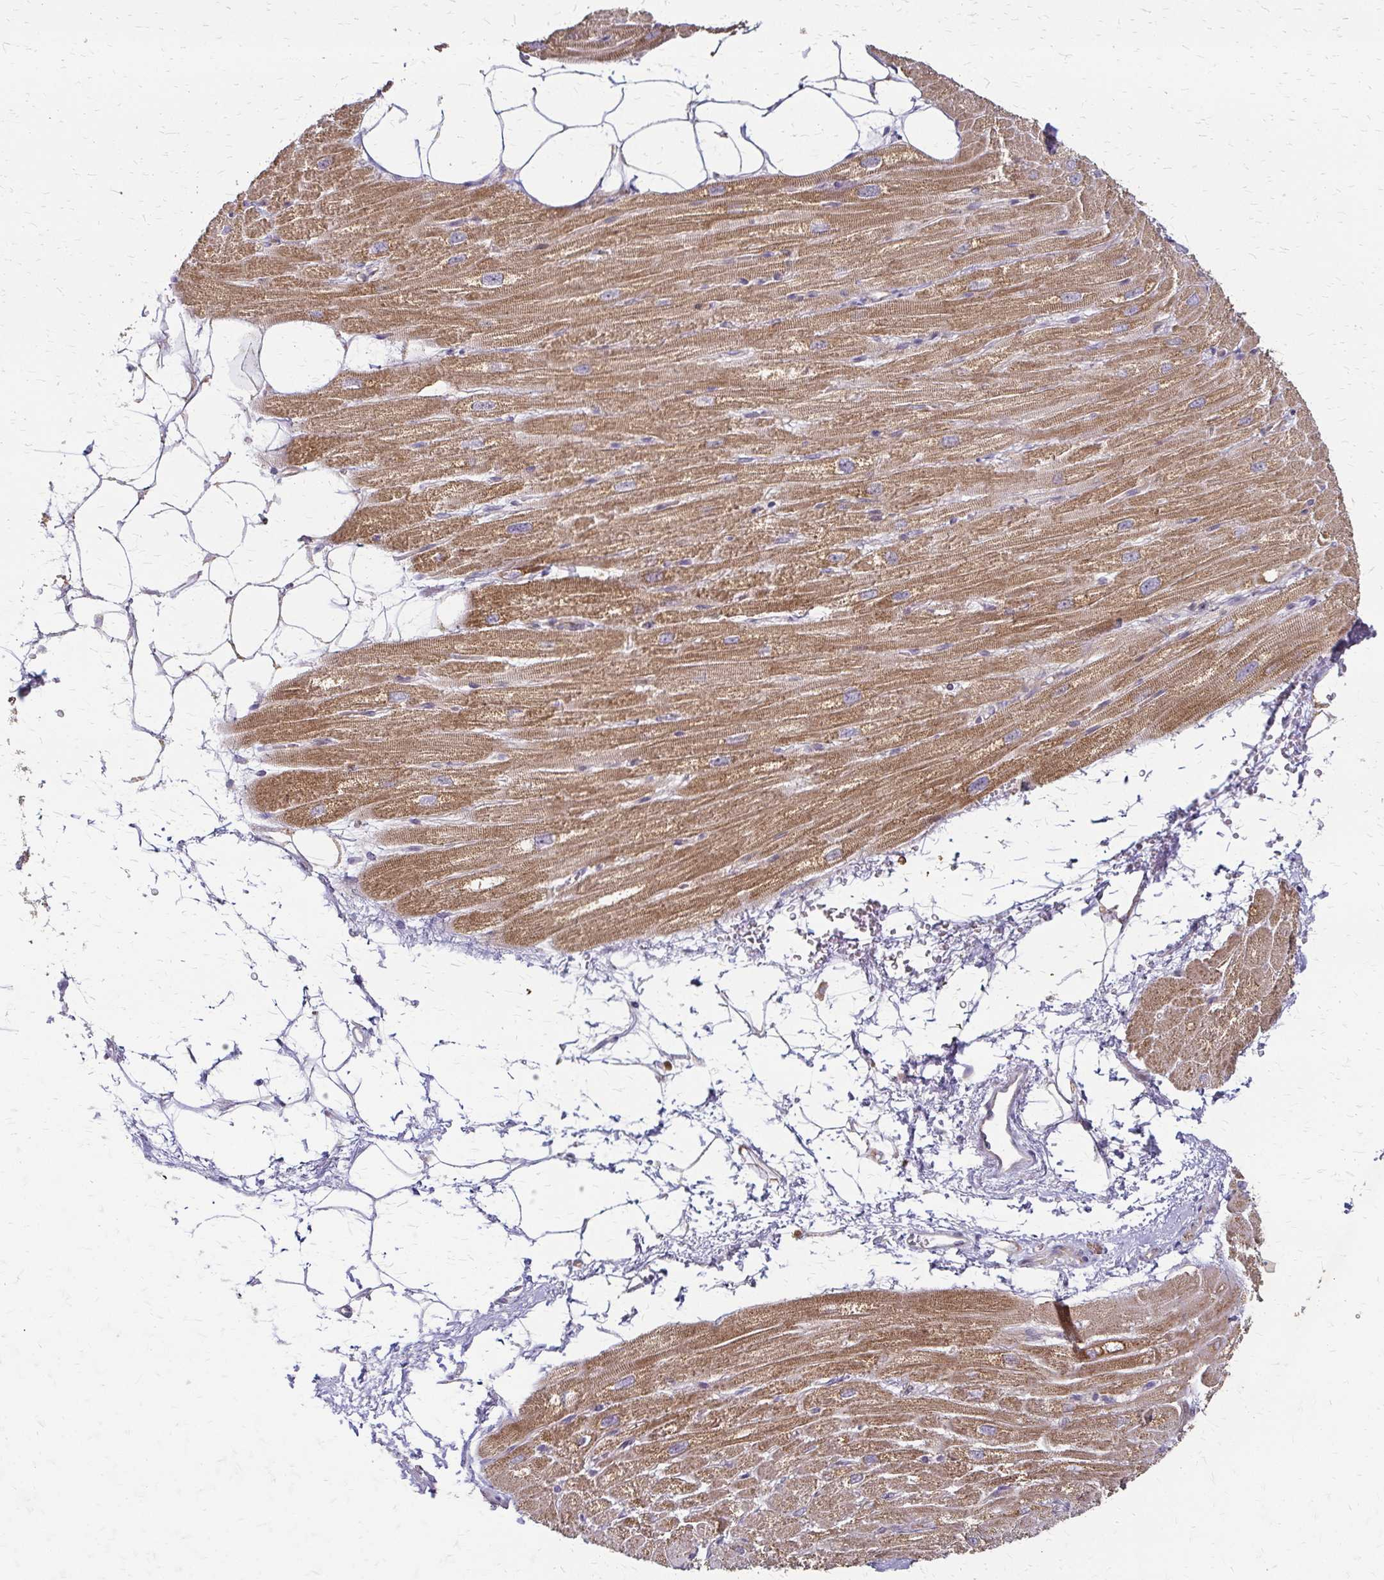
{"staining": {"intensity": "moderate", "quantity": ">75%", "location": "cytoplasmic/membranous"}, "tissue": "heart muscle", "cell_type": "Cardiomyocytes", "image_type": "normal", "snomed": [{"axis": "morphology", "description": "Normal tissue, NOS"}, {"axis": "topography", "description": "Heart"}], "caption": "This histopathology image displays immunohistochemistry (IHC) staining of normal human heart muscle, with medium moderate cytoplasmic/membranous expression in about >75% of cardiomyocytes.", "gene": "ZNF383", "patient": {"sex": "male", "age": 62}}